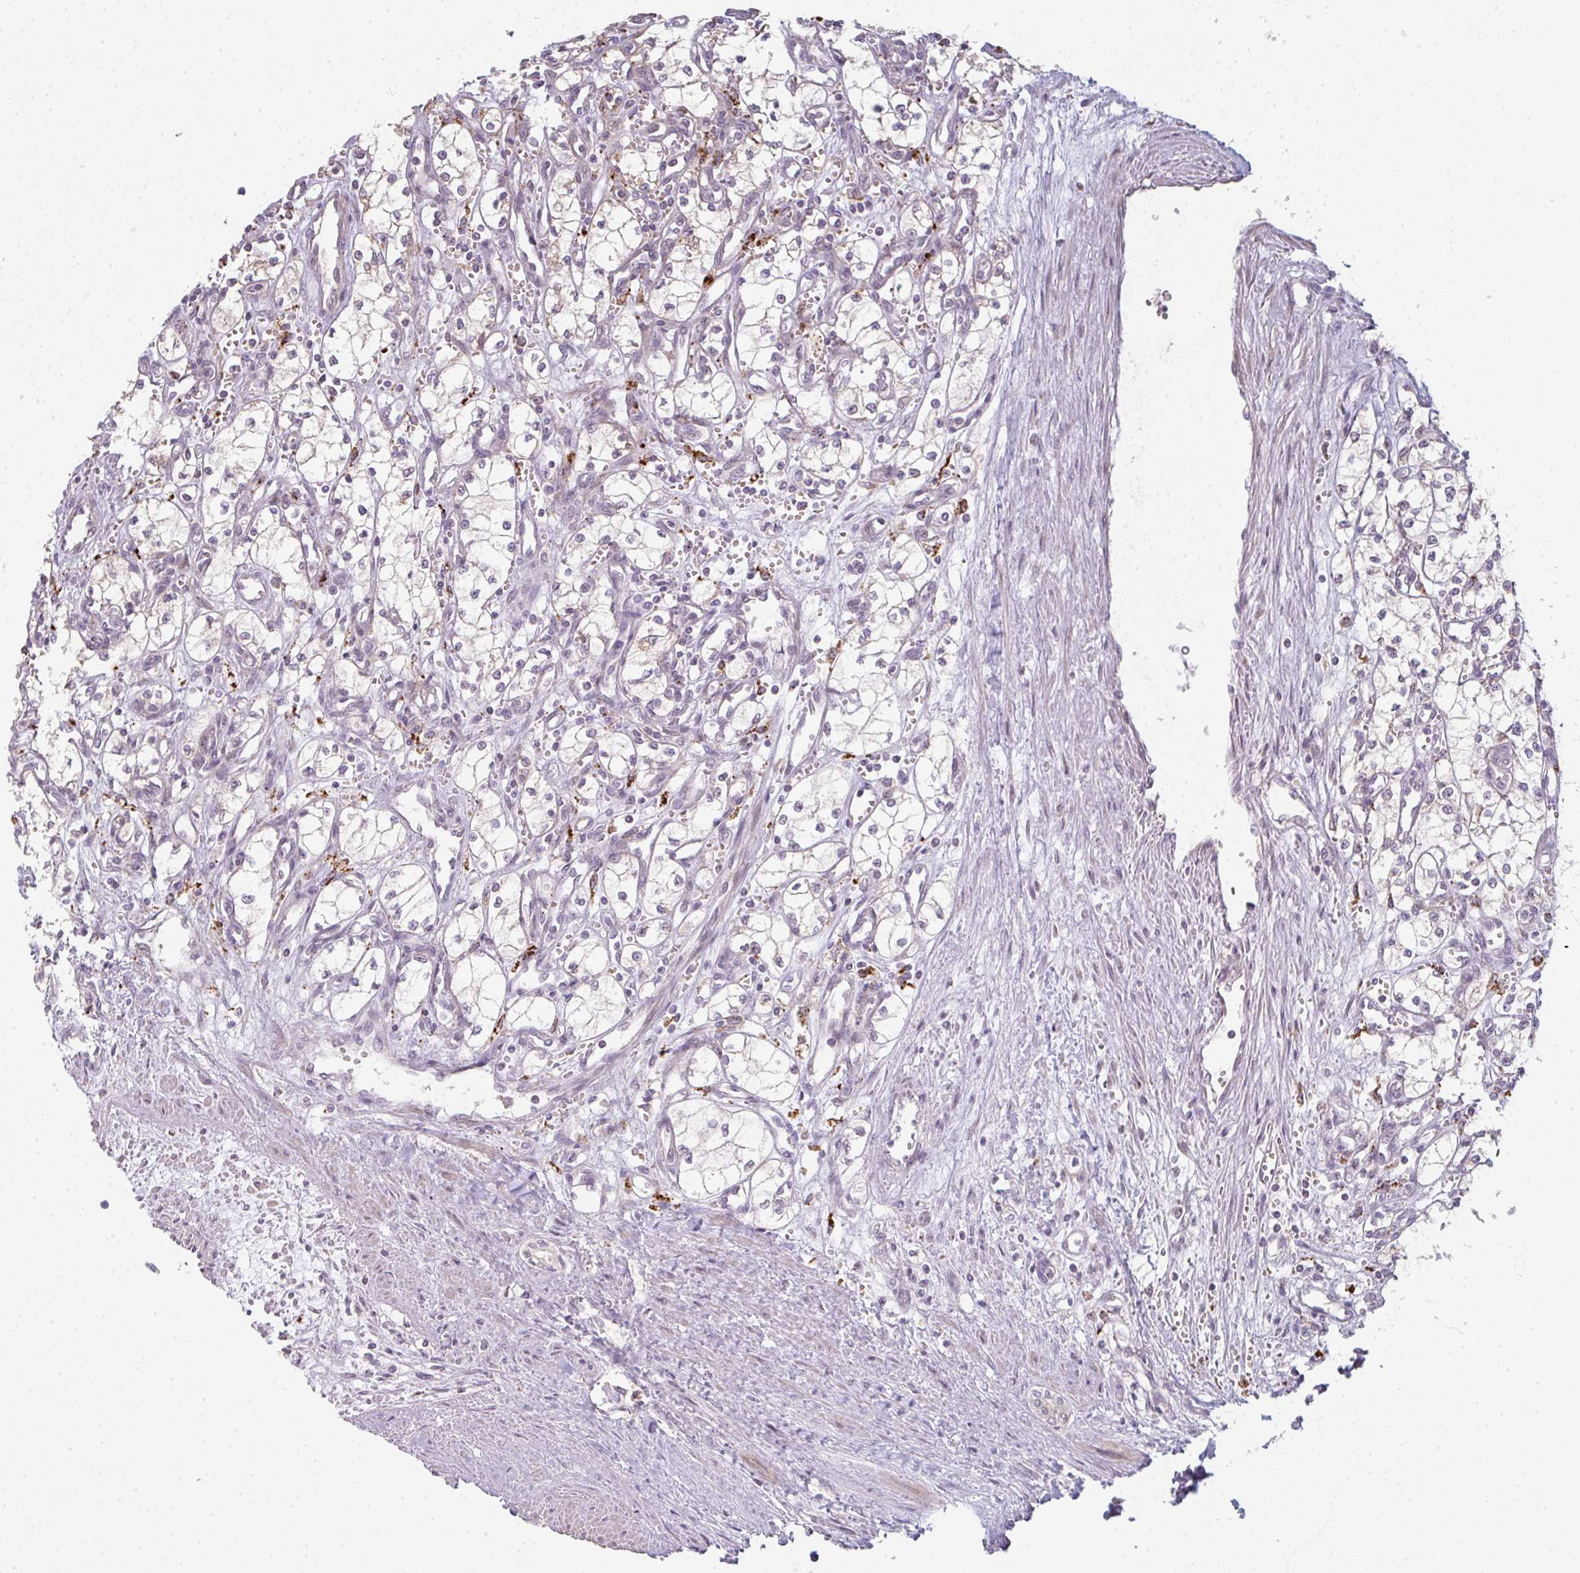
{"staining": {"intensity": "negative", "quantity": "none", "location": "none"}, "tissue": "renal cancer", "cell_type": "Tumor cells", "image_type": "cancer", "snomed": [{"axis": "morphology", "description": "Adenocarcinoma, NOS"}, {"axis": "topography", "description": "Kidney"}], "caption": "Immunohistochemistry image of renal adenocarcinoma stained for a protein (brown), which exhibits no expression in tumor cells.", "gene": "TMEM237", "patient": {"sex": "male", "age": 59}}